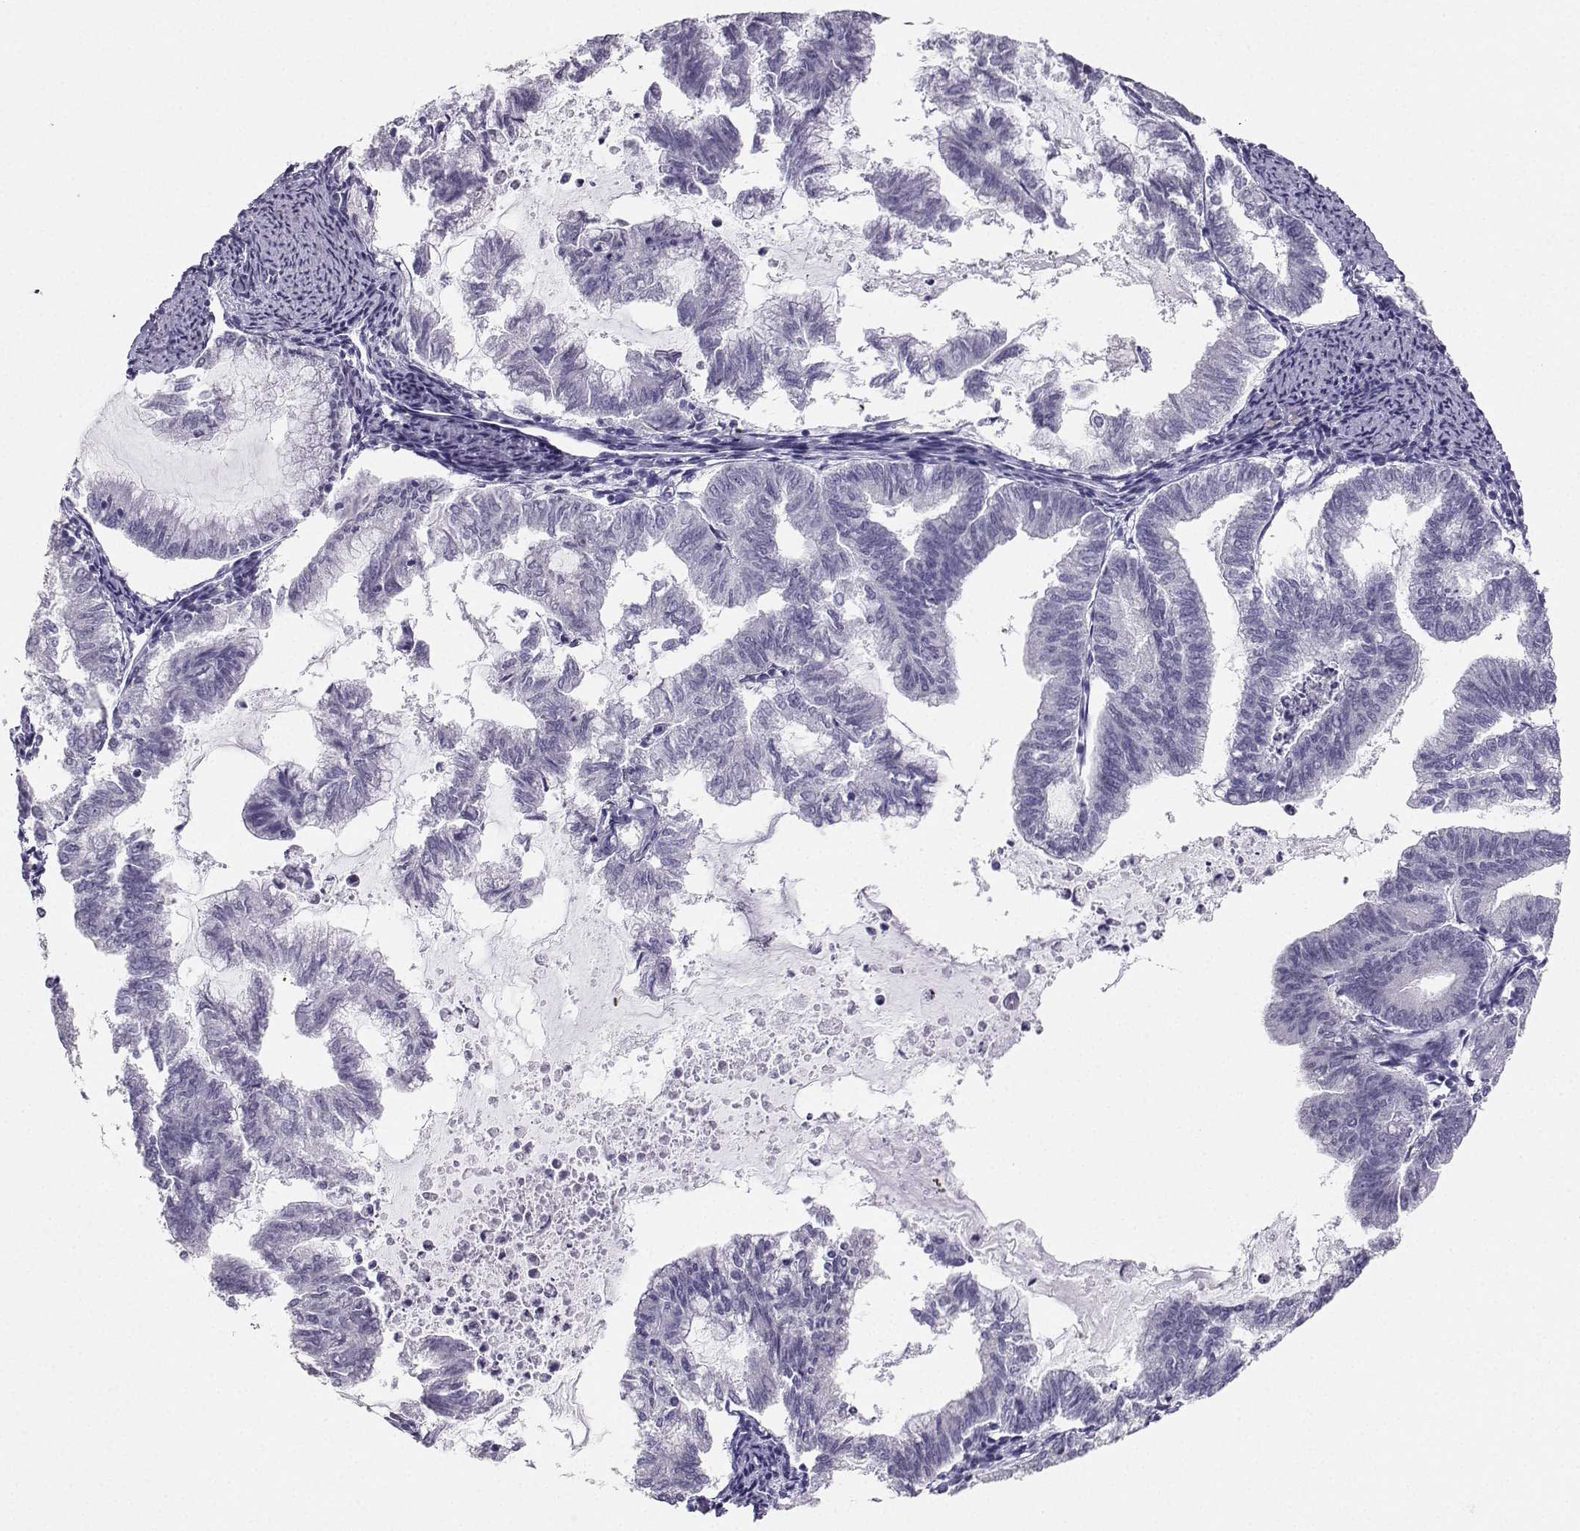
{"staining": {"intensity": "negative", "quantity": "none", "location": "none"}, "tissue": "endometrial cancer", "cell_type": "Tumor cells", "image_type": "cancer", "snomed": [{"axis": "morphology", "description": "Adenocarcinoma, NOS"}, {"axis": "topography", "description": "Endometrium"}], "caption": "IHC of human adenocarcinoma (endometrial) shows no positivity in tumor cells.", "gene": "AVP", "patient": {"sex": "female", "age": 79}}